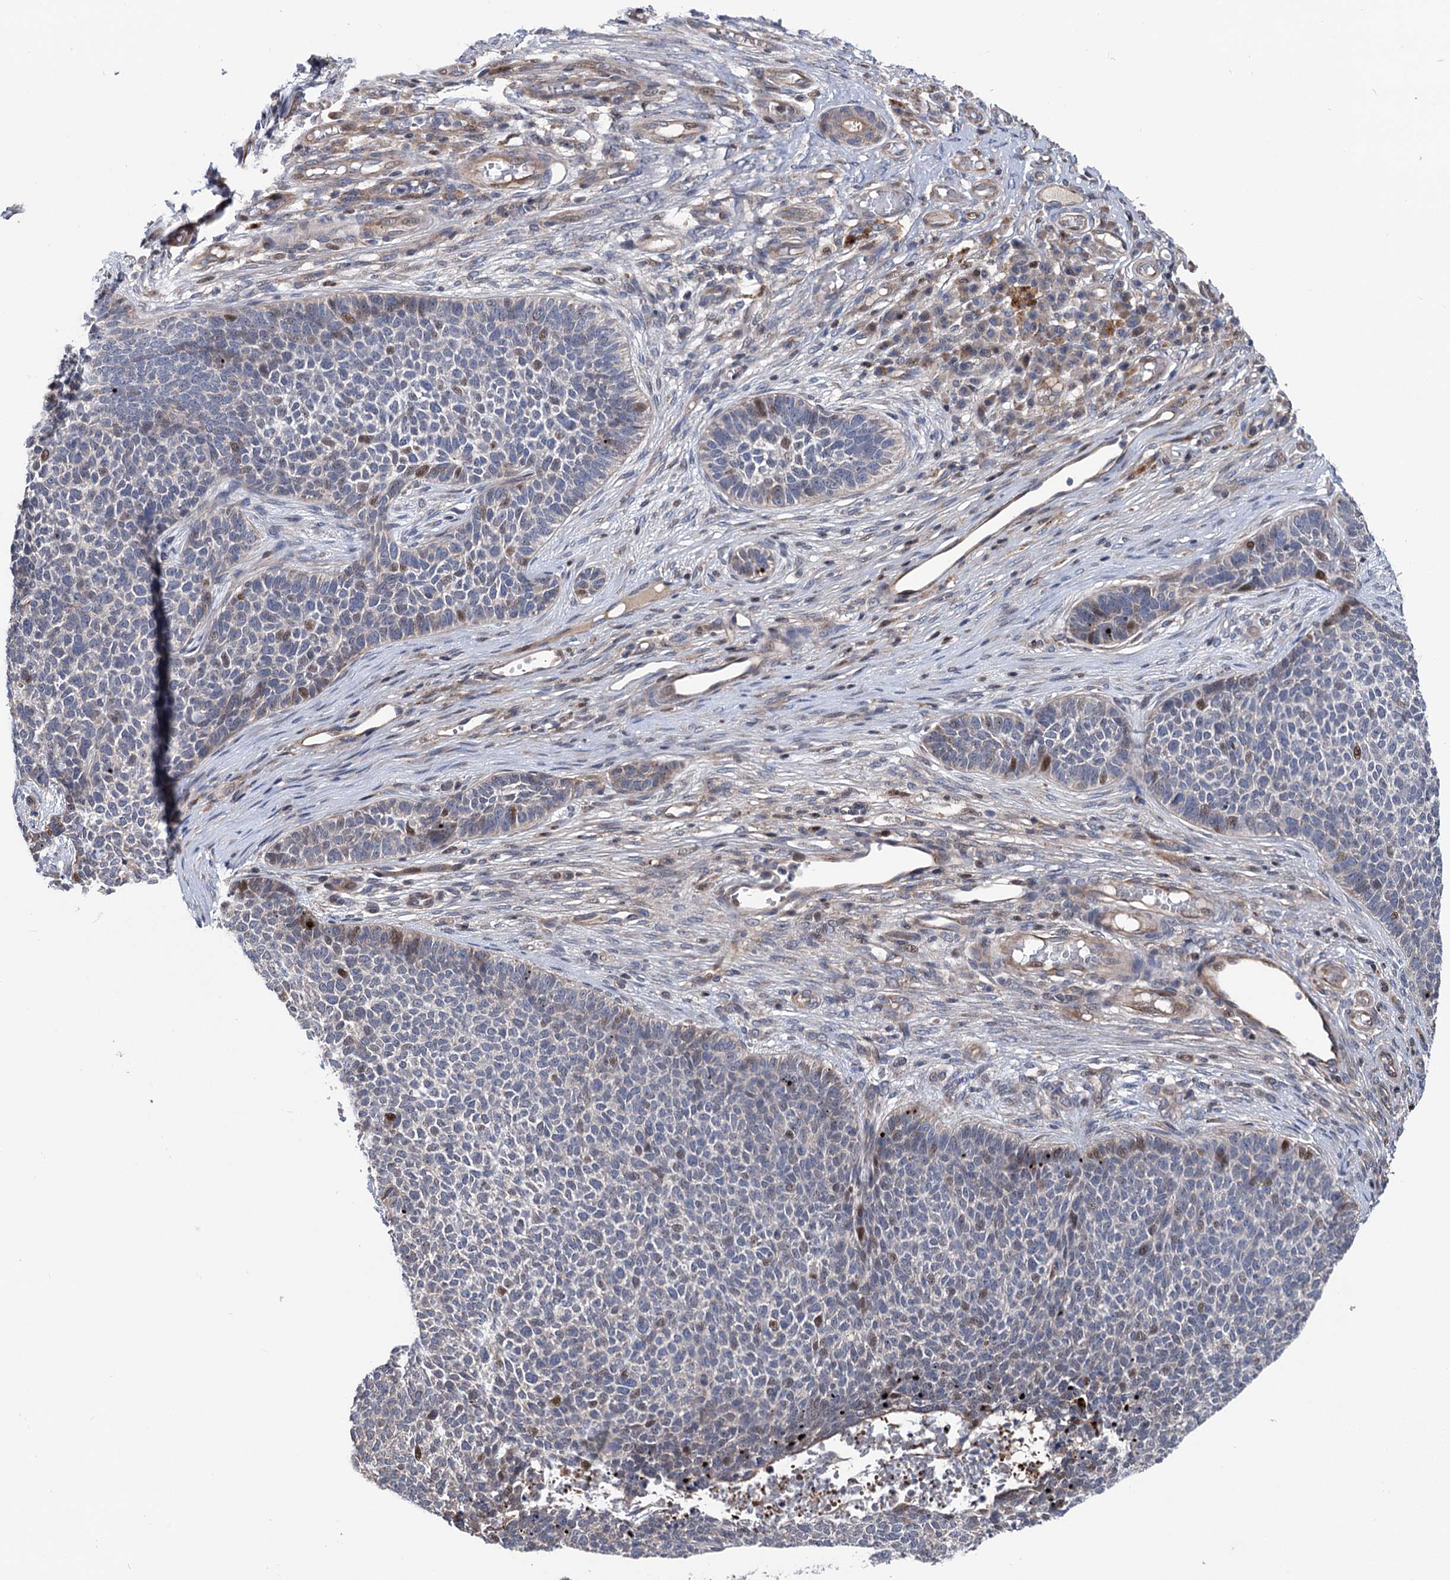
{"staining": {"intensity": "negative", "quantity": "none", "location": "none"}, "tissue": "skin cancer", "cell_type": "Tumor cells", "image_type": "cancer", "snomed": [{"axis": "morphology", "description": "Basal cell carcinoma"}, {"axis": "topography", "description": "Skin"}], "caption": "Skin basal cell carcinoma was stained to show a protein in brown. There is no significant staining in tumor cells. Brightfield microscopy of immunohistochemistry (IHC) stained with DAB (3,3'-diaminobenzidine) (brown) and hematoxylin (blue), captured at high magnification.", "gene": "UBR1", "patient": {"sex": "female", "age": 84}}